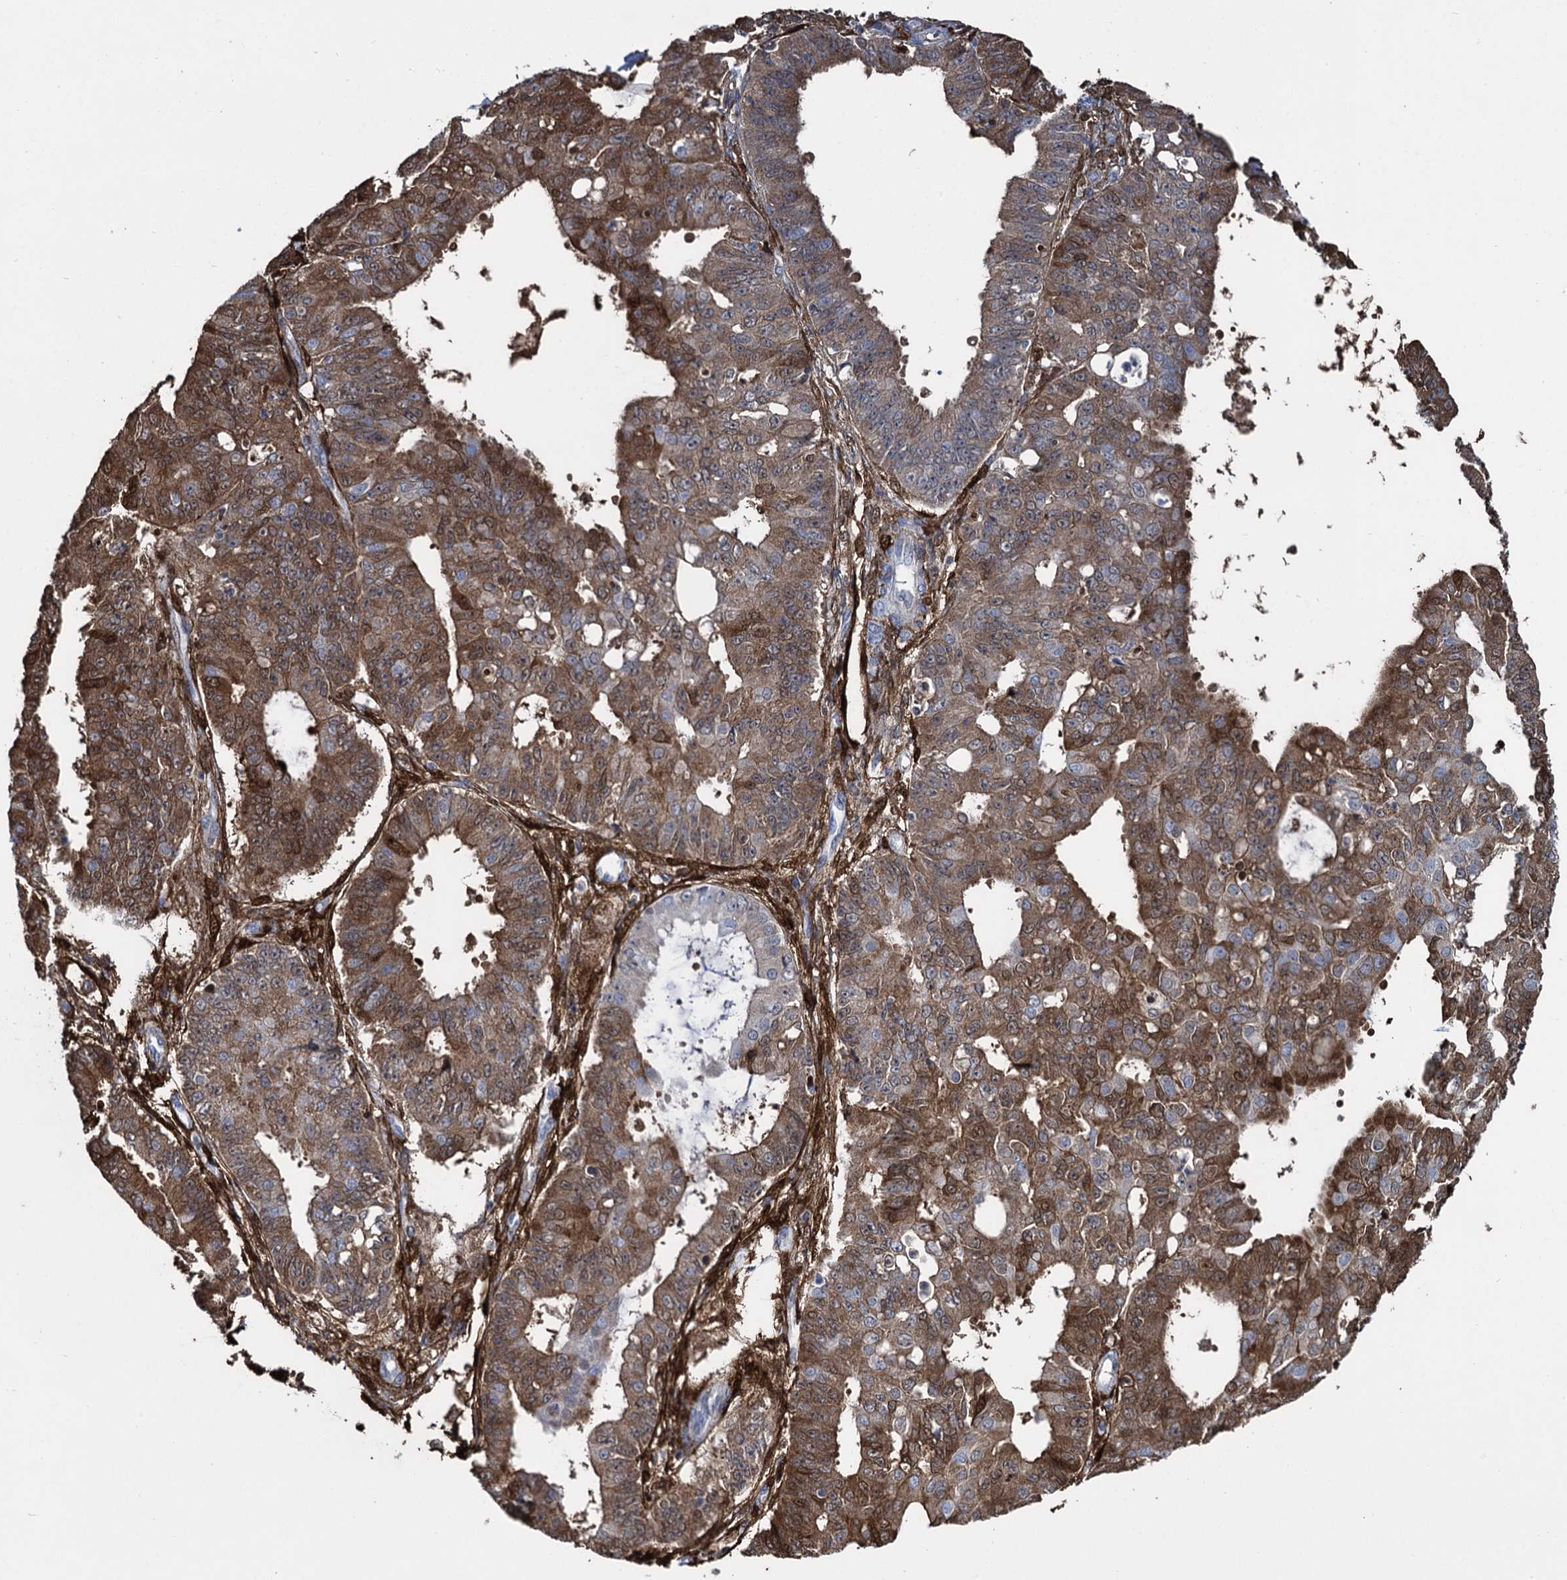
{"staining": {"intensity": "strong", "quantity": ">75%", "location": "cytoplasmic/membranous"}, "tissue": "ovarian cancer", "cell_type": "Tumor cells", "image_type": "cancer", "snomed": [{"axis": "morphology", "description": "Carcinoma, endometroid"}, {"axis": "topography", "description": "Appendix"}, {"axis": "topography", "description": "Ovary"}], "caption": "Ovarian cancer stained with a protein marker shows strong staining in tumor cells.", "gene": "FABP5", "patient": {"sex": "female", "age": 42}}